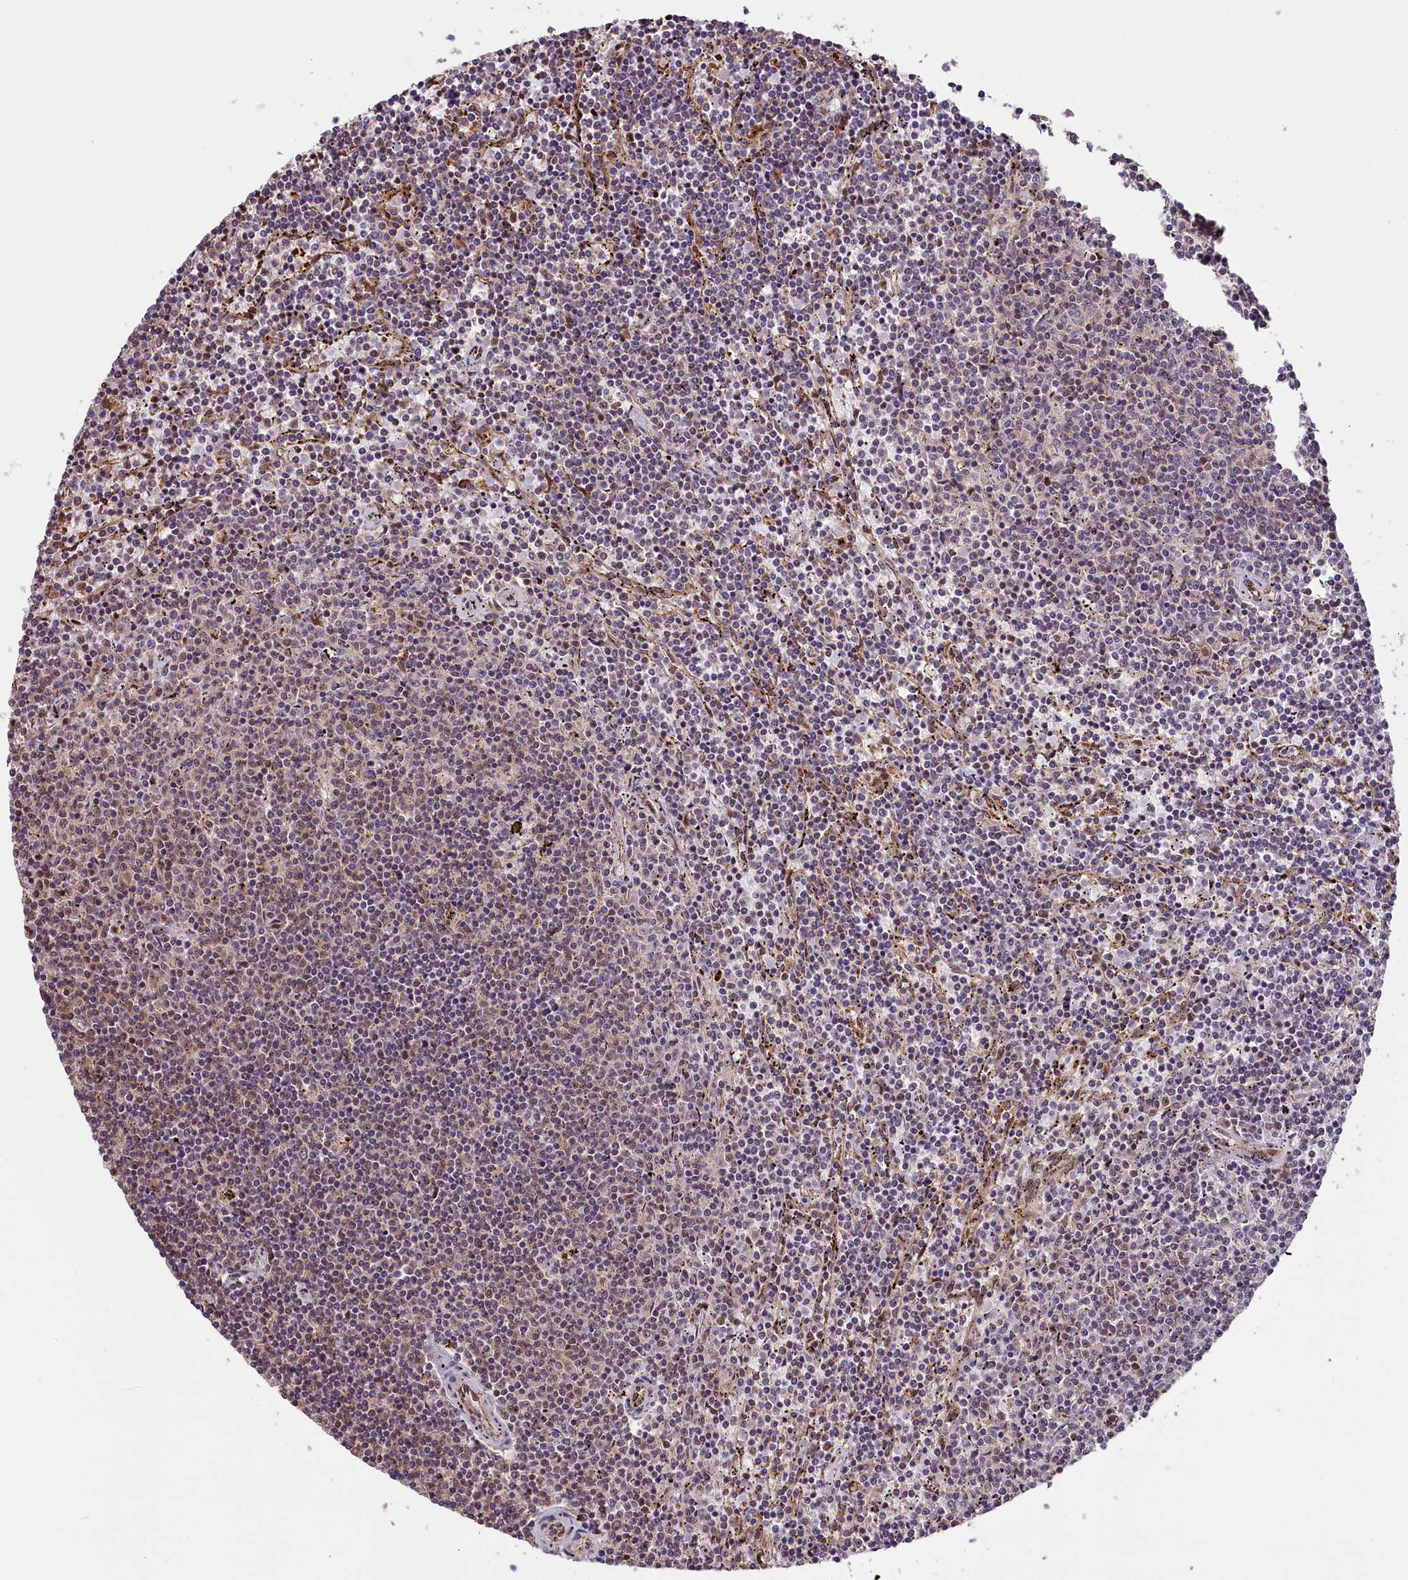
{"staining": {"intensity": "negative", "quantity": "none", "location": "none"}, "tissue": "lymphoma", "cell_type": "Tumor cells", "image_type": "cancer", "snomed": [{"axis": "morphology", "description": "Malignant lymphoma, non-Hodgkin's type, Low grade"}, {"axis": "topography", "description": "Spleen"}], "caption": "Tumor cells are negative for protein expression in human lymphoma.", "gene": "MRPL54", "patient": {"sex": "female", "age": 50}}